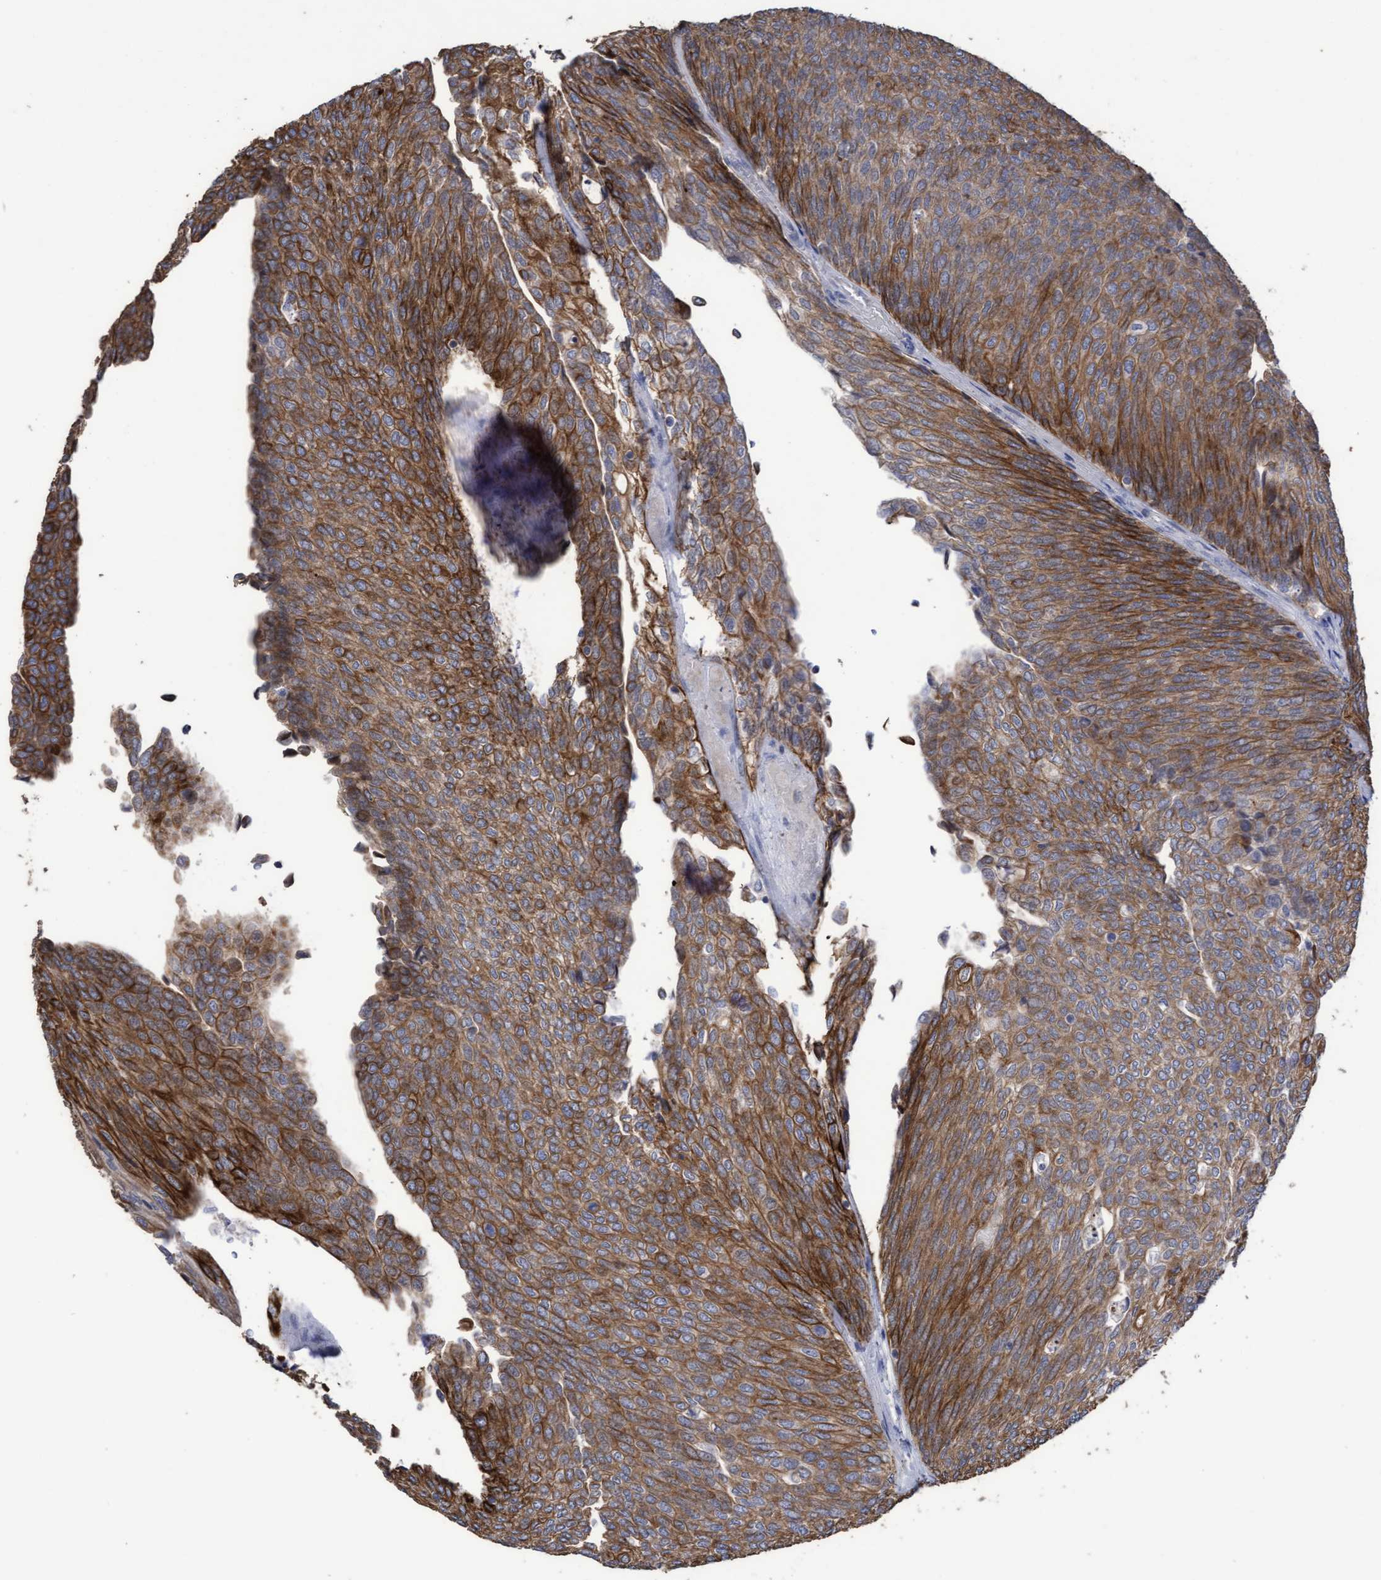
{"staining": {"intensity": "strong", "quantity": ">75%", "location": "cytoplasmic/membranous"}, "tissue": "urothelial cancer", "cell_type": "Tumor cells", "image_type": "cancer", "snomed": [{"axis": "morphology", "description": "Urothelial carcinoma, Low grade"}, {"axis": "topography", "description": "Urinary bladder"}], "caption": "Immunohistochemistry (IHC) image of human low-grade urothelial carcinoma stained for a protein (brown), which displays high levels of strong cytoplasmic/membranous positivity in approximately >75% of tumor cells.", "gene": "KRT24", "patient": {"sex": "female", "age": 79}}